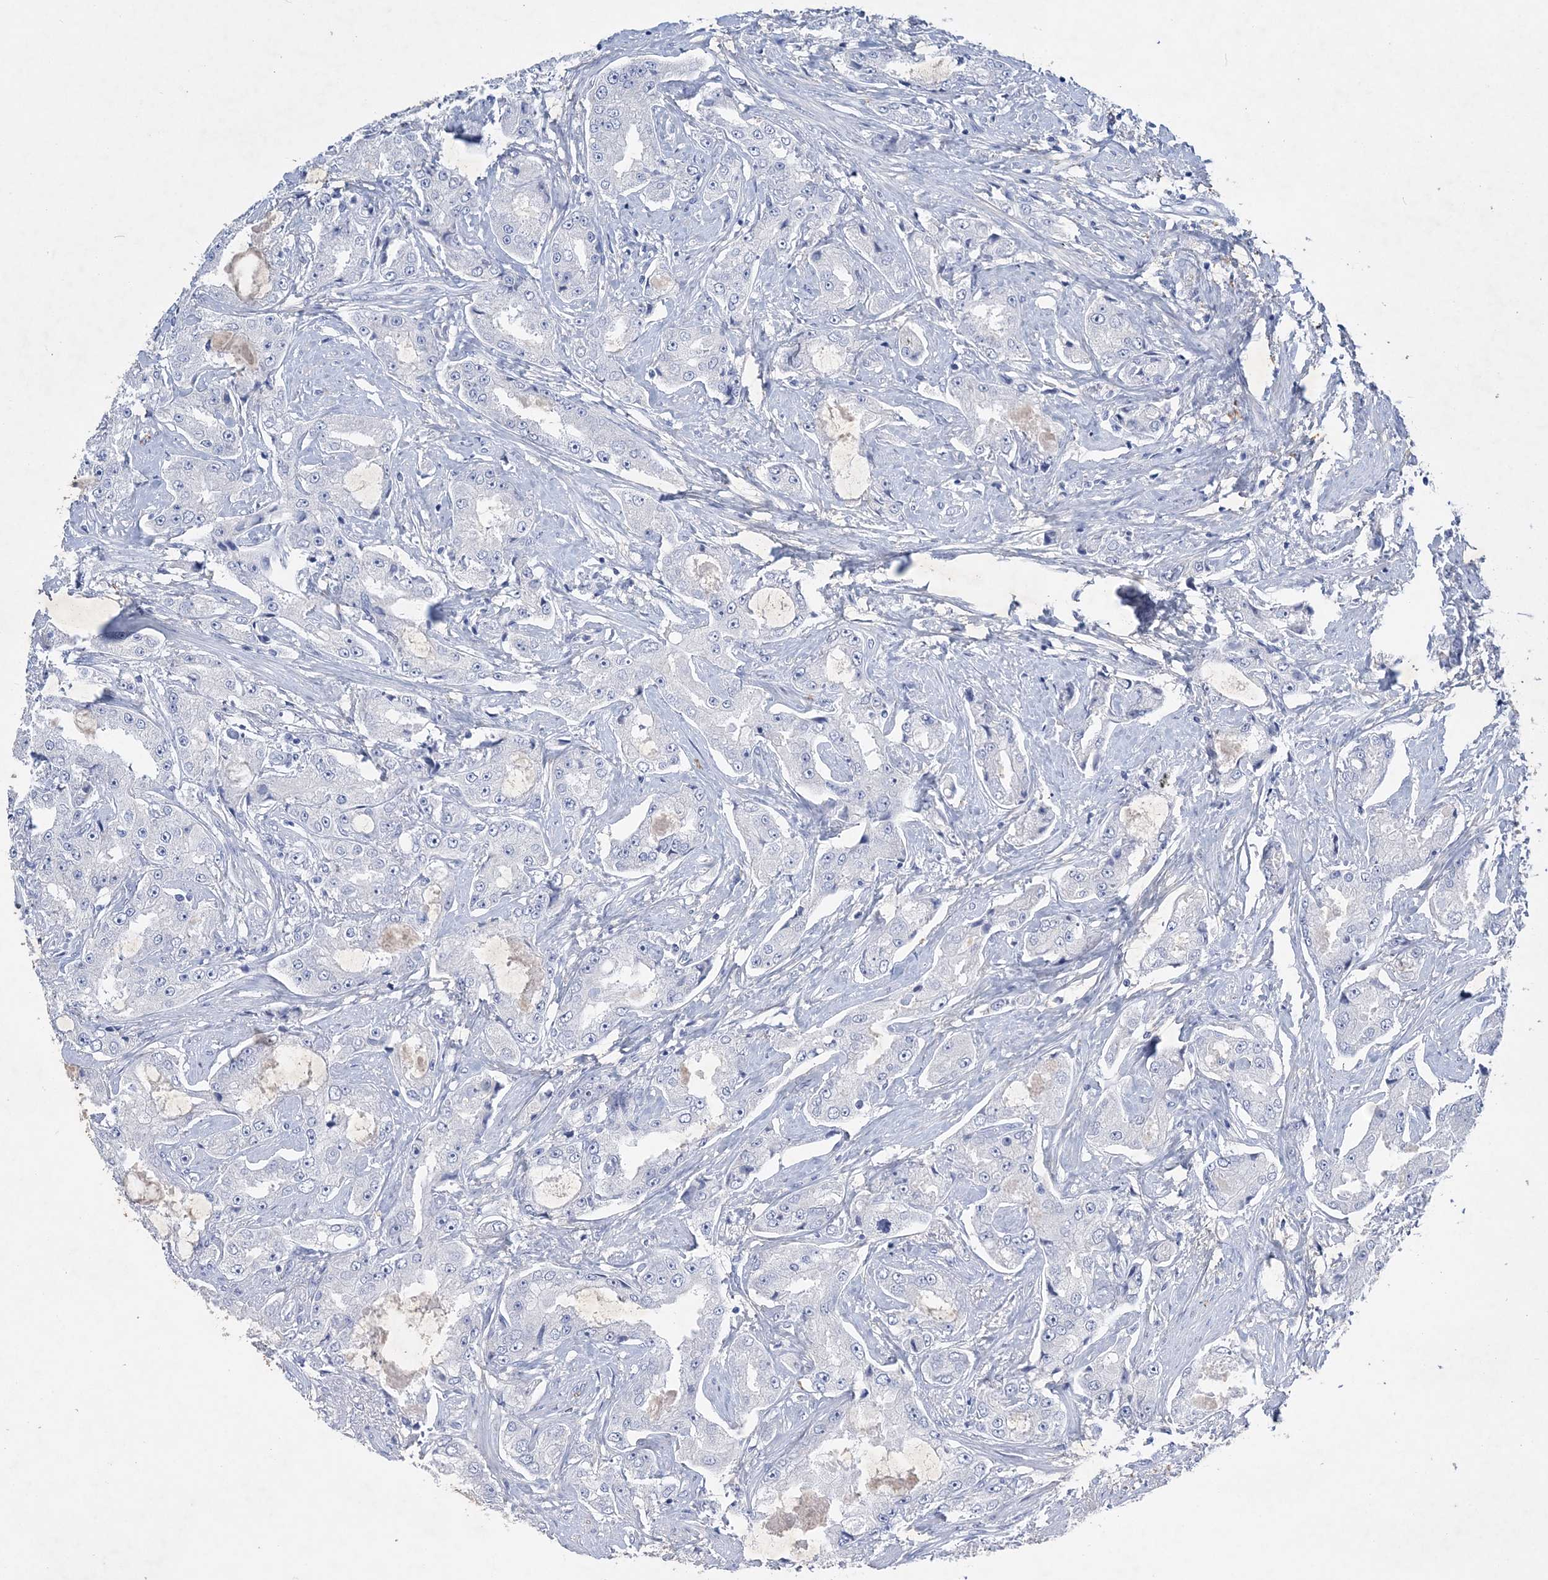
{"staining": {"intensity": "negative", "quantity": "none", "location": "none"}, "tissue": "prostate cancer", "cell_type": "Tumor cells", "image_type": "cancer", "snomed": [{"axis": "morphology", "description": "Adenocarcinoma, High grade"}, {"axis": "topography", "description": "Prostate"}], "caption": "This is an immunohistochemistry histopathology image of high-grade adenocarcinoma (prostate). There is no staining in tumor cells.", "gene": "COPS8", "patient": {"sex": "male", "age": 73}}